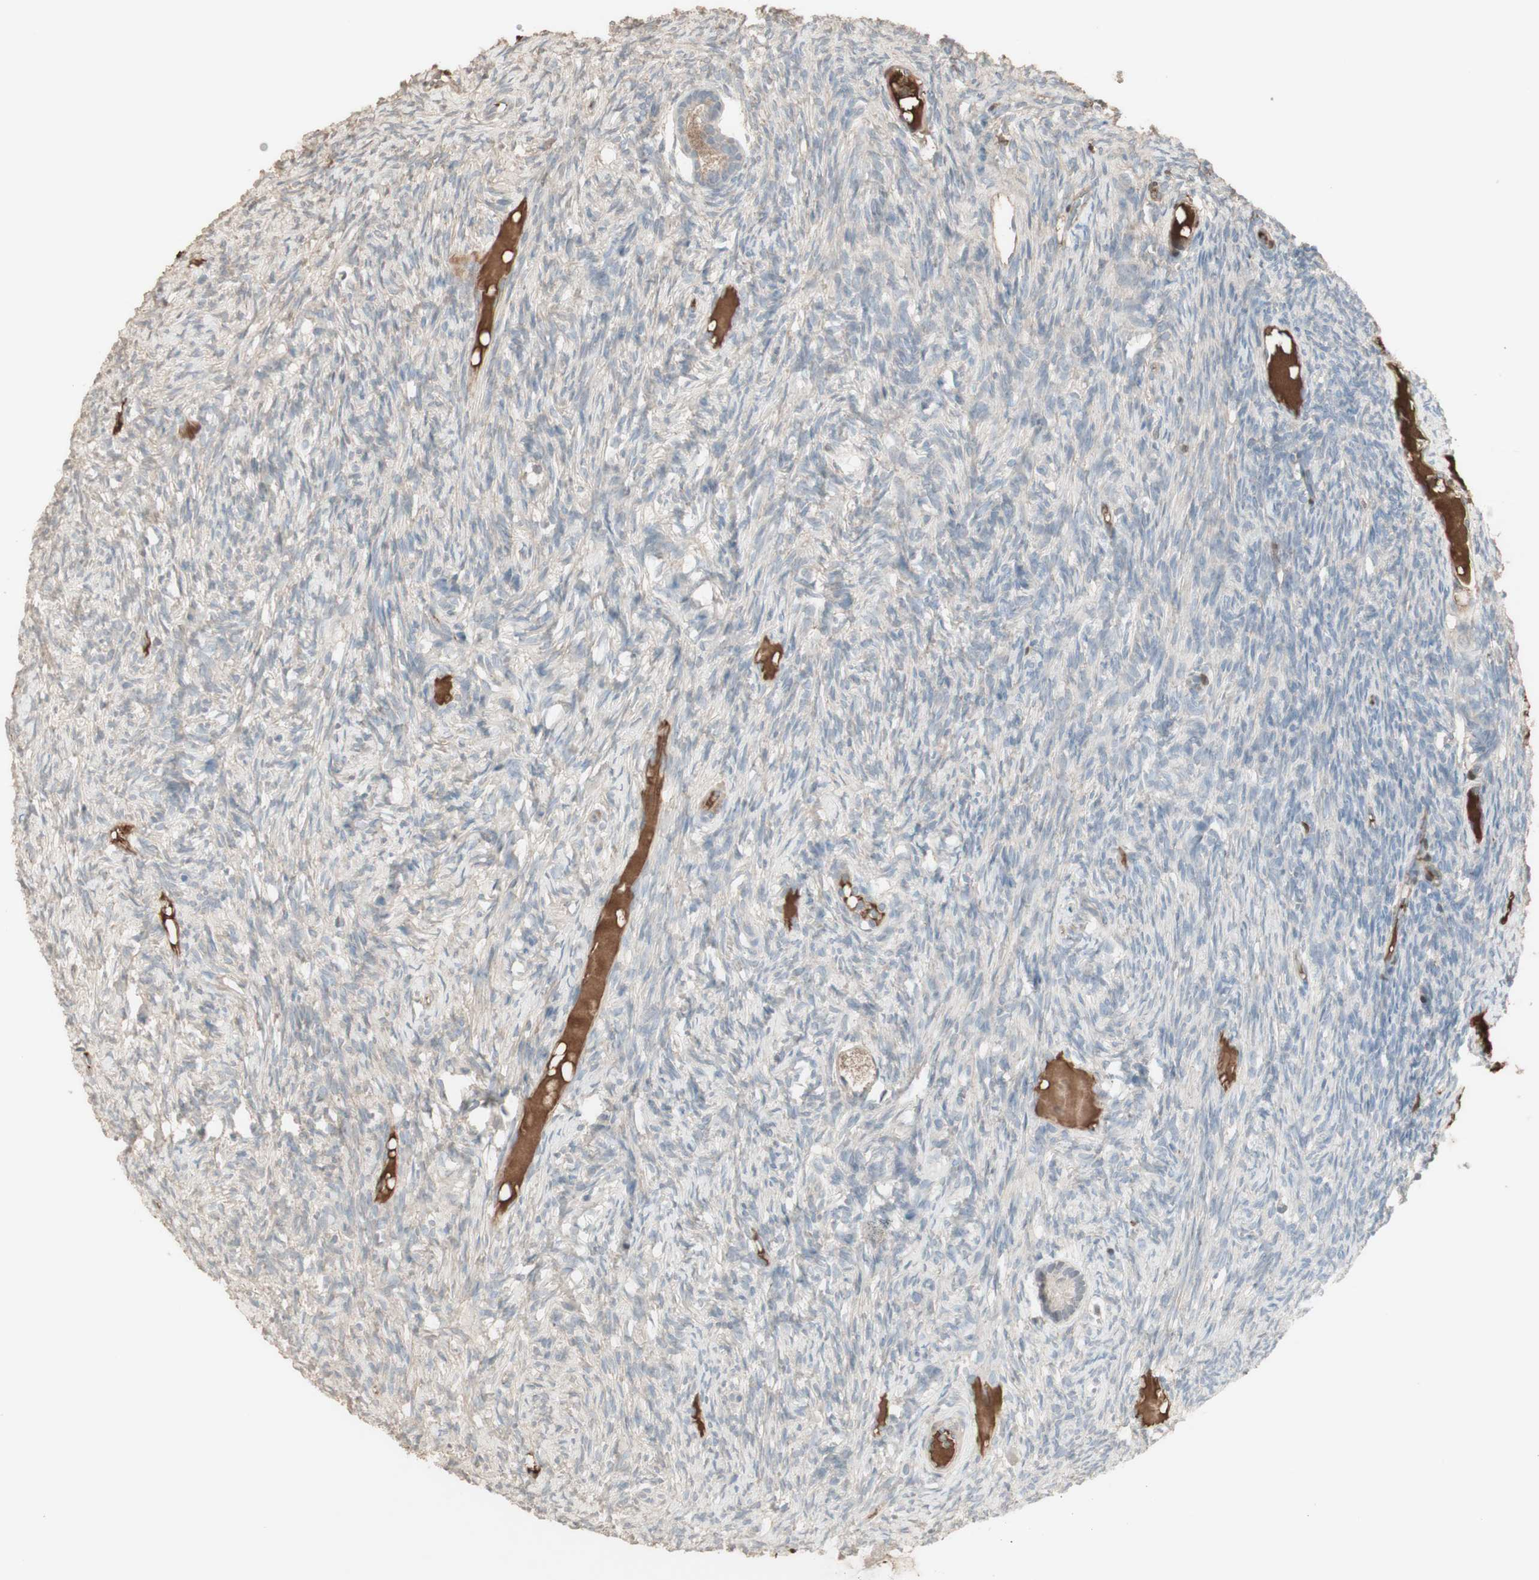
{"staining": {"intensity": "negative", "quantity": "none", "location": "none"}, "tissue": "ovary", "cell_type": "Follicle cells", "image_type": "normal", "snomed": [{"axis": "morphology", "description": "Normal tissue, NOS"}, {"axis": "topography", "description": "Ovary"}], "caption": "Immunohistochemical staining of normal ovary shows no significant expression in follicle cells.", "gene": "IFNG", "patient": {"sex": "female", "age": 33}}